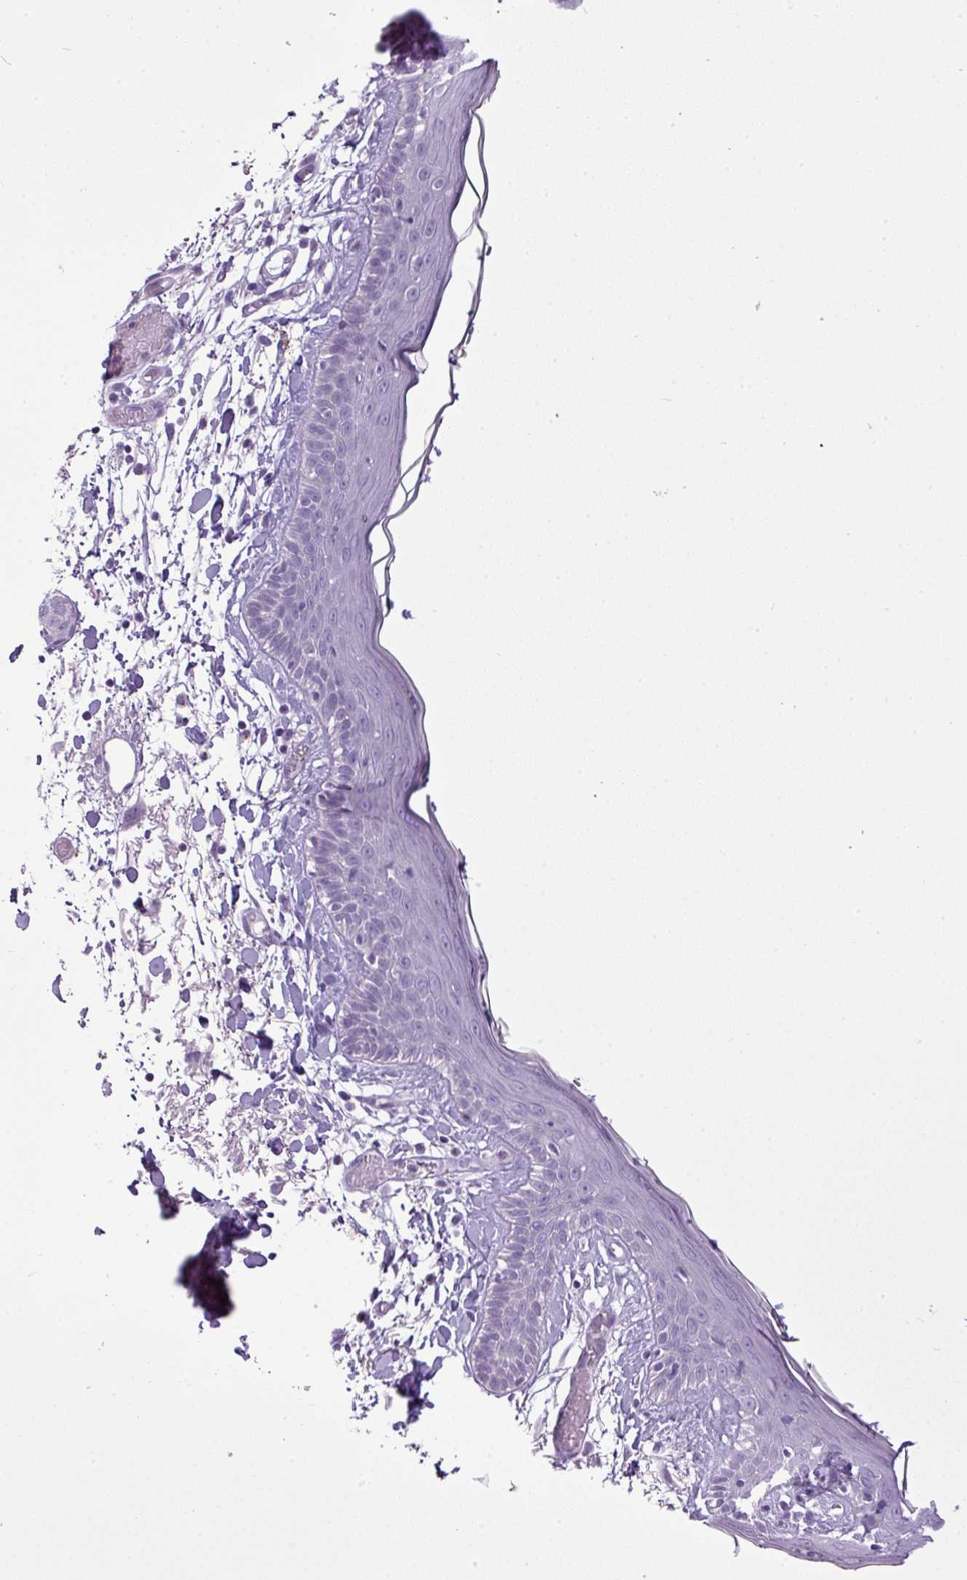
{"staining": {"intensity": "negative", "quantity": "none", "location": "none"}, "tissue": "skin", "cell_type": "Fibroblasts", "image_type": "normal", "snomed": [{"axis": "morphology", "description": "Normal tissue, NOS"}, {"axis": "topography", "description": "Skin"}], "caption": "Human skin stained for a protein using IHC exhibits no staining in fibroblasts.", "gene": "FAM43A", "patient": {"sex": "male", "age": 79}}